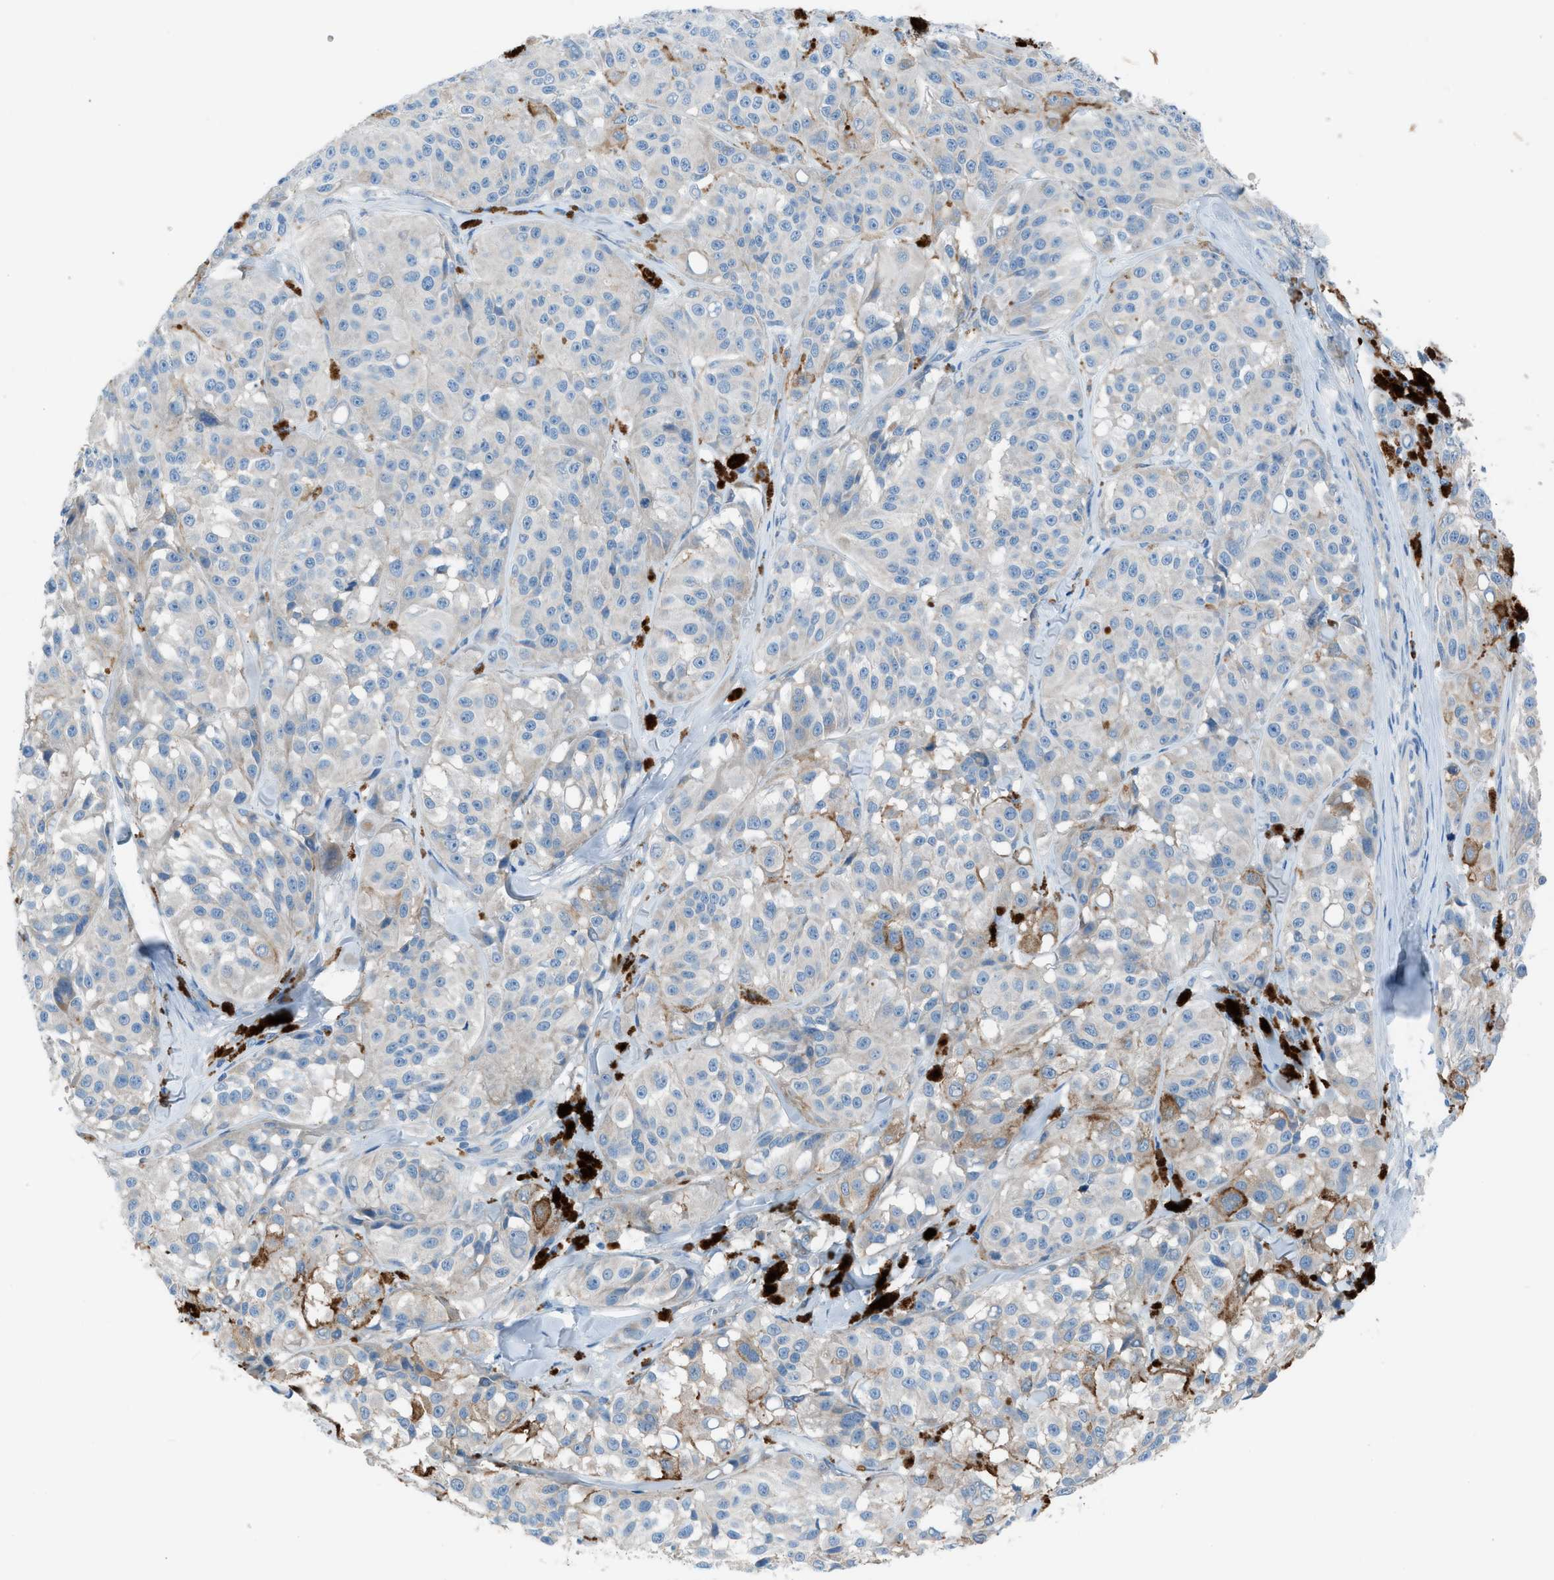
{"staining": {"intensity": "moderate", "quantity": "<25%", "location": "cytoplasmic/membranous"}, "tissue": "melanoma", "cell_type": "Tumor cells", "image_type": "cancer", "snomed": [{"axis": "morphology", "description": "Malignant melanoma, NOS"}, {"axis": "topography", "description": "Skin"}], "caption": "Tumor cells exhibit moderate cytoplasmic/membranous positivity in approximately <25% of cells in malignant melanoma.", "gene": "C5AR2", "patient": {"sex": "male", "age": 84}}